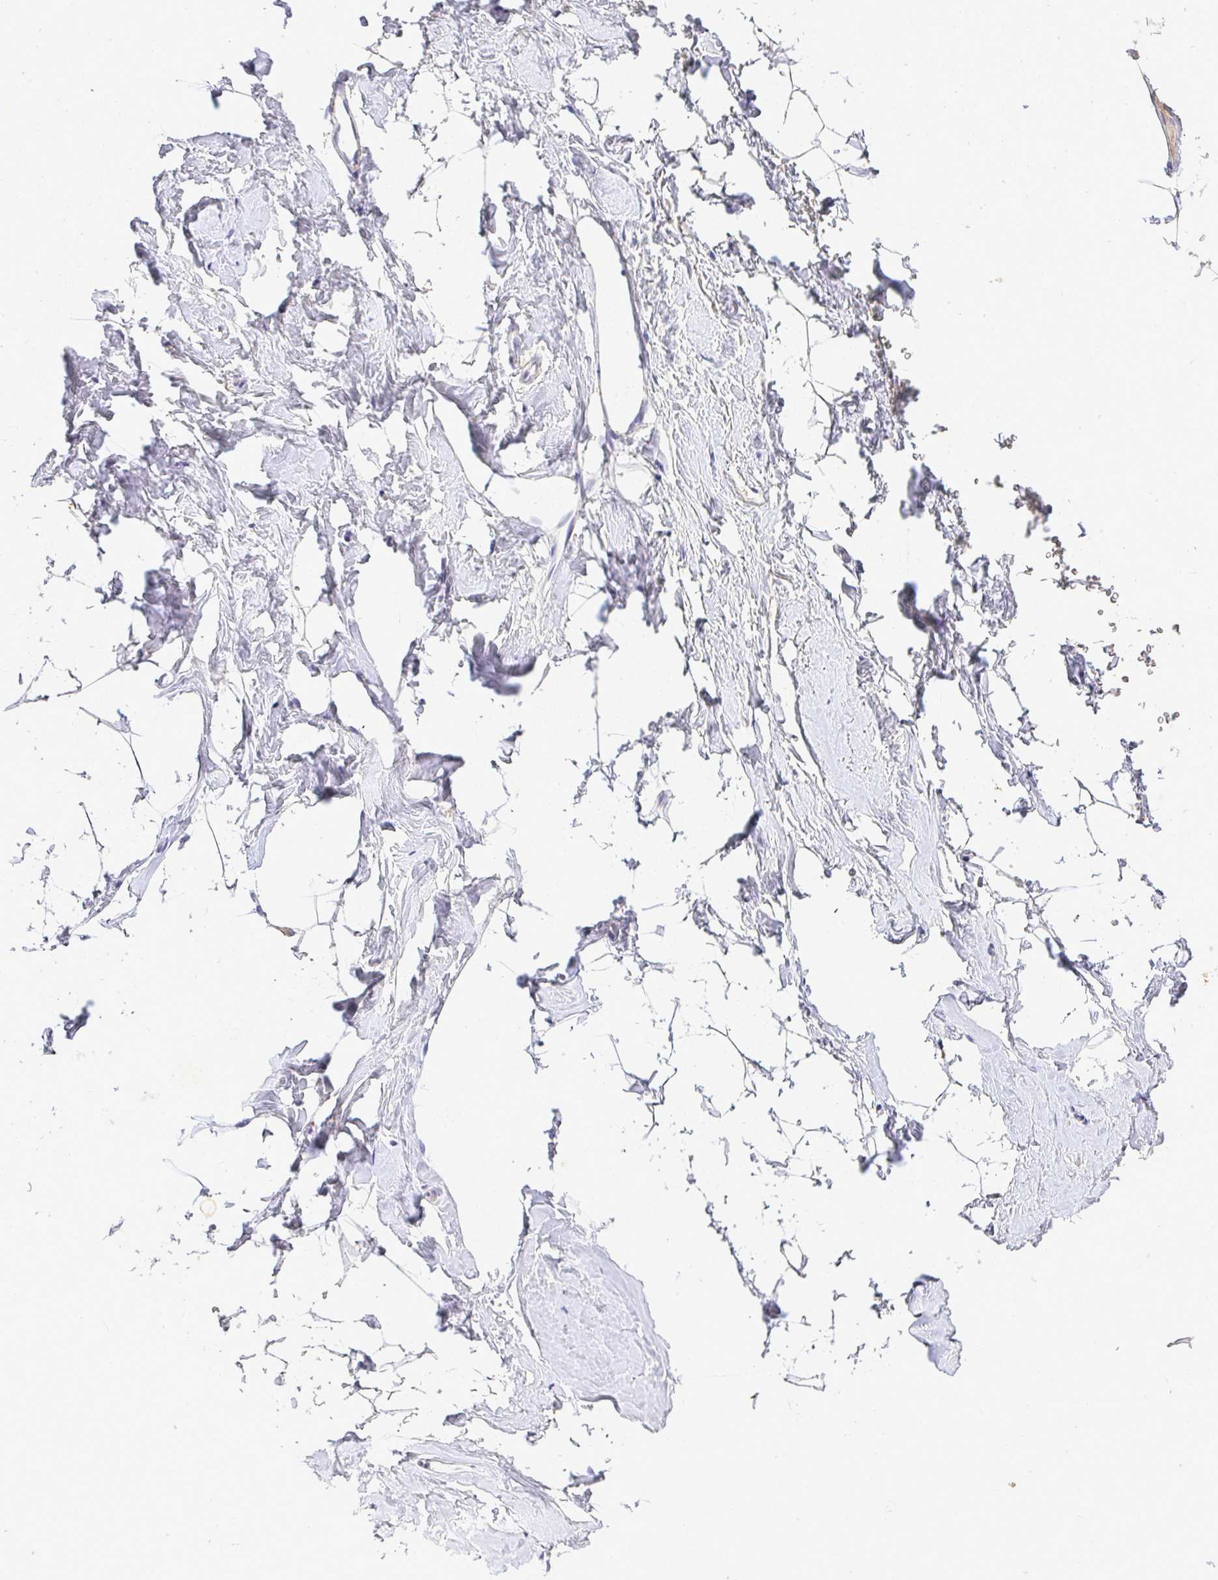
{"staining": {"intensity": "negative", "quantity": "none", "location": "none"}, "tissue": "breast", "cell_type": "Adipocytes", "image_type": "normal", "snomed": [{"axis": "morphology", "description": "Normal tissue, NOS"}, {"axis": "topography", "description": "Breast"}], "caption": "Immunohistochemistry (IHC) micrograph of unremarkable breast: human breast stained with DAB (3,3'-diaminobenzidine) reveals no significant protein expression in adipocytes.", "gene": "RPS2", "patient": {"sex": "female", "age": 32}}